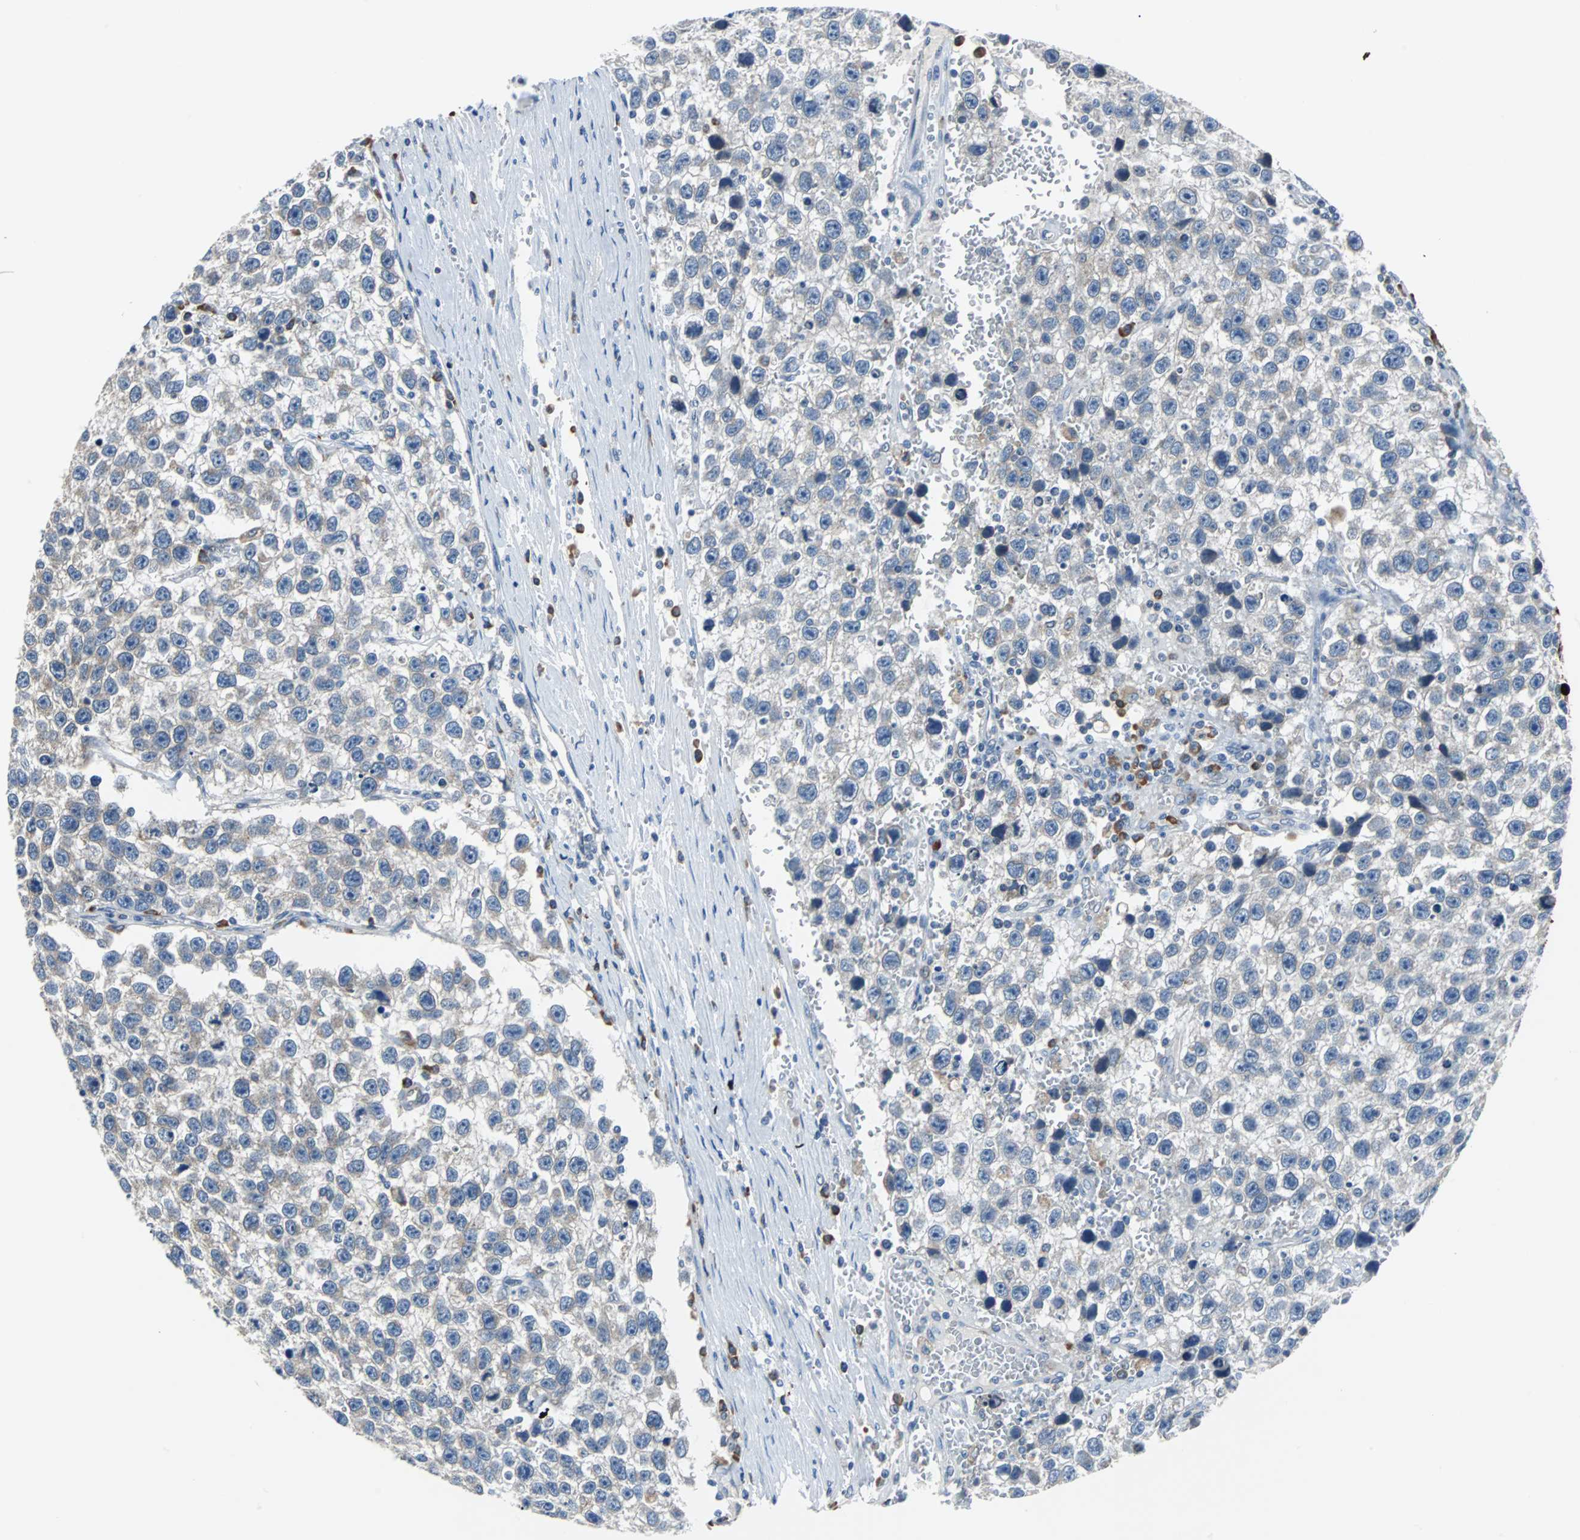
{"staining": {"intensity": "negative", "quantity": "none", "location": "none"}, "tissue": "testis cancer", "cell_type": "Tumor cells", "image_type": "cancer", "snomed": [{"axis": "morphology", "description": "Seminoma, NOS"}, {"axis": "topography", "description": "Testis"}], "caption": "This is an immunohistochemistry photomicrograph of human testis cancer. There is no positivity in tumor cells.", "gene": "PDIA4", "patient": {"sex": "male", "age": 33}}